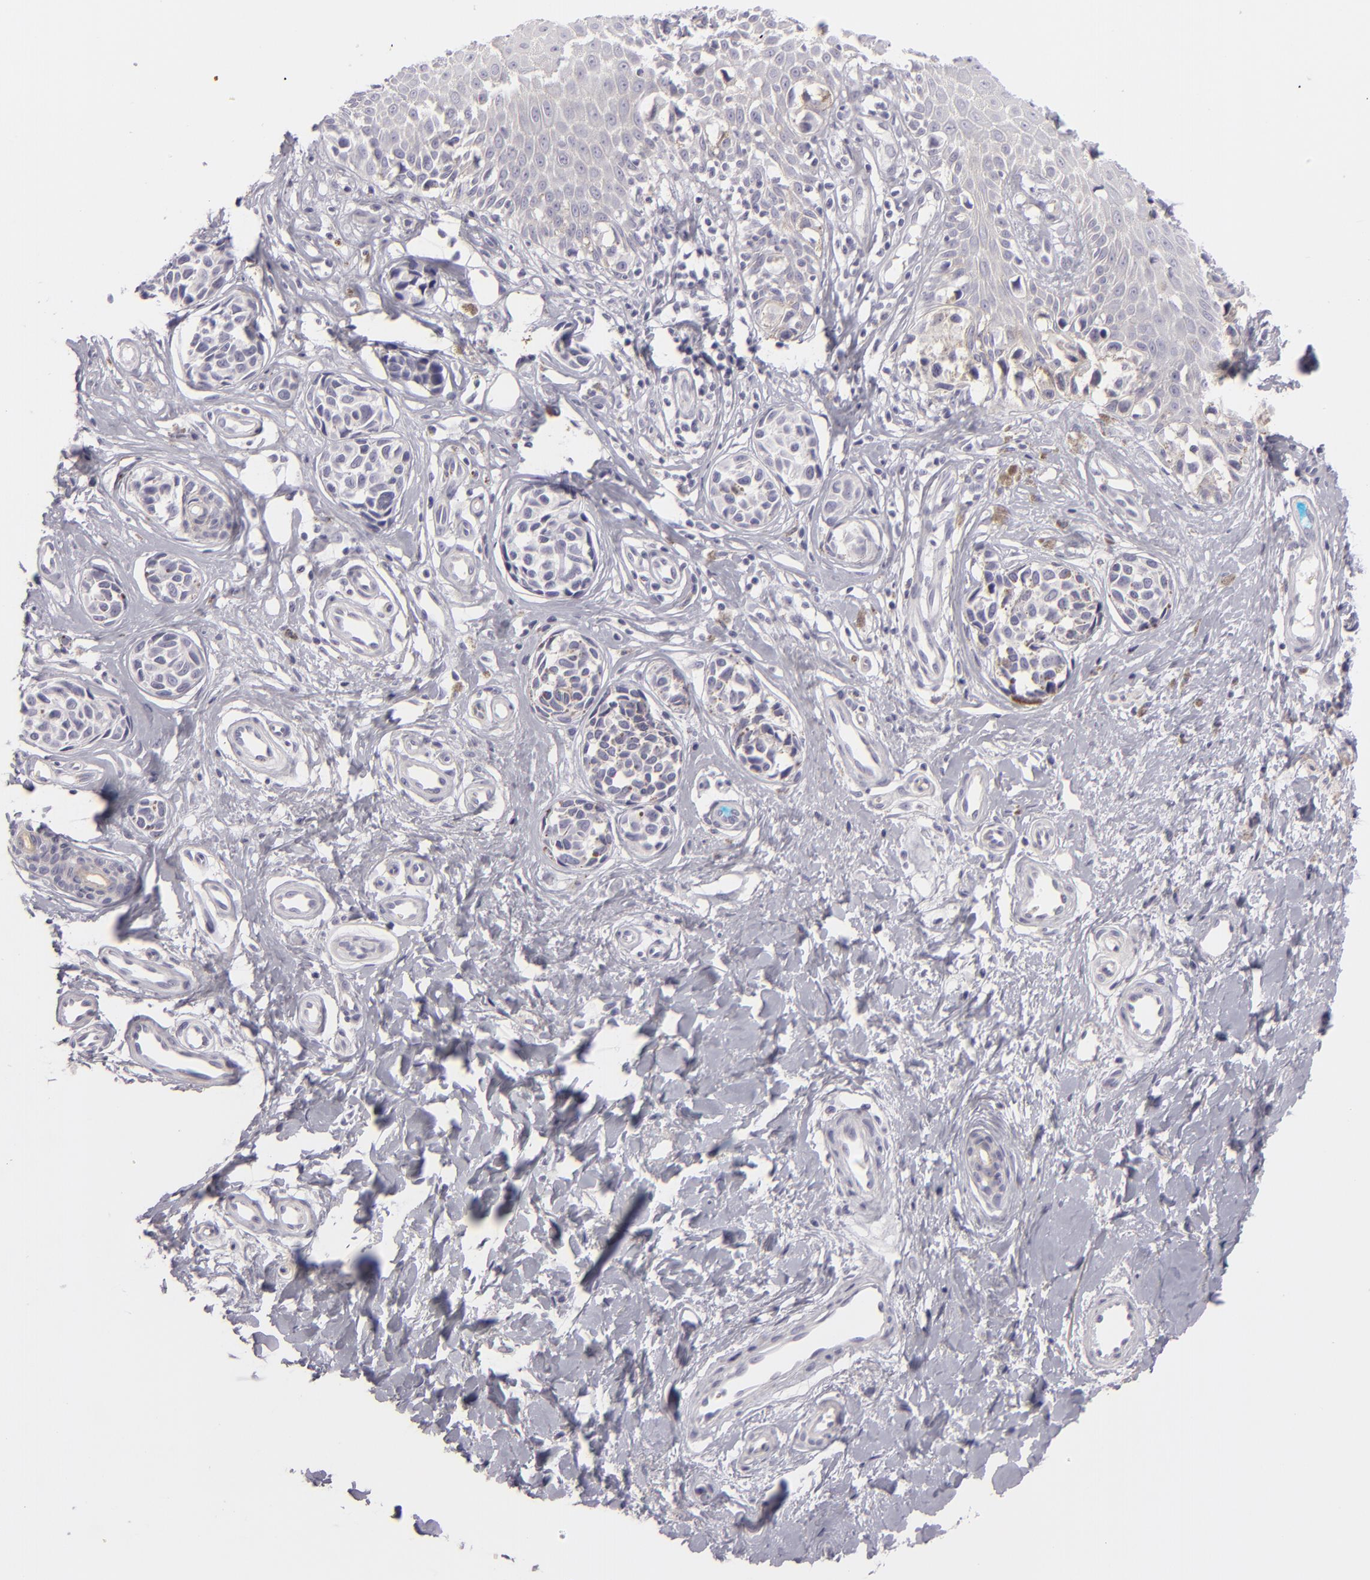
{"staining": {"intensity": "weak", "quantity": "25%-75%", "location": "cytoplasmic/membranous"}, "tissue": "melanoma", "cell_type": "Tumor cells", "image_type": "cancer", "snomed": [{"axis": "morphology", "description": "Malignant melanoma, NOS"}, {"axis": "topography", "description": "Skin"}], "caption": "Human melanoma stained with a protein marker demonstrates weak staining in tumor cells.", "gene": "DLG4", "patient": {"sex": "male", "age": 79}}